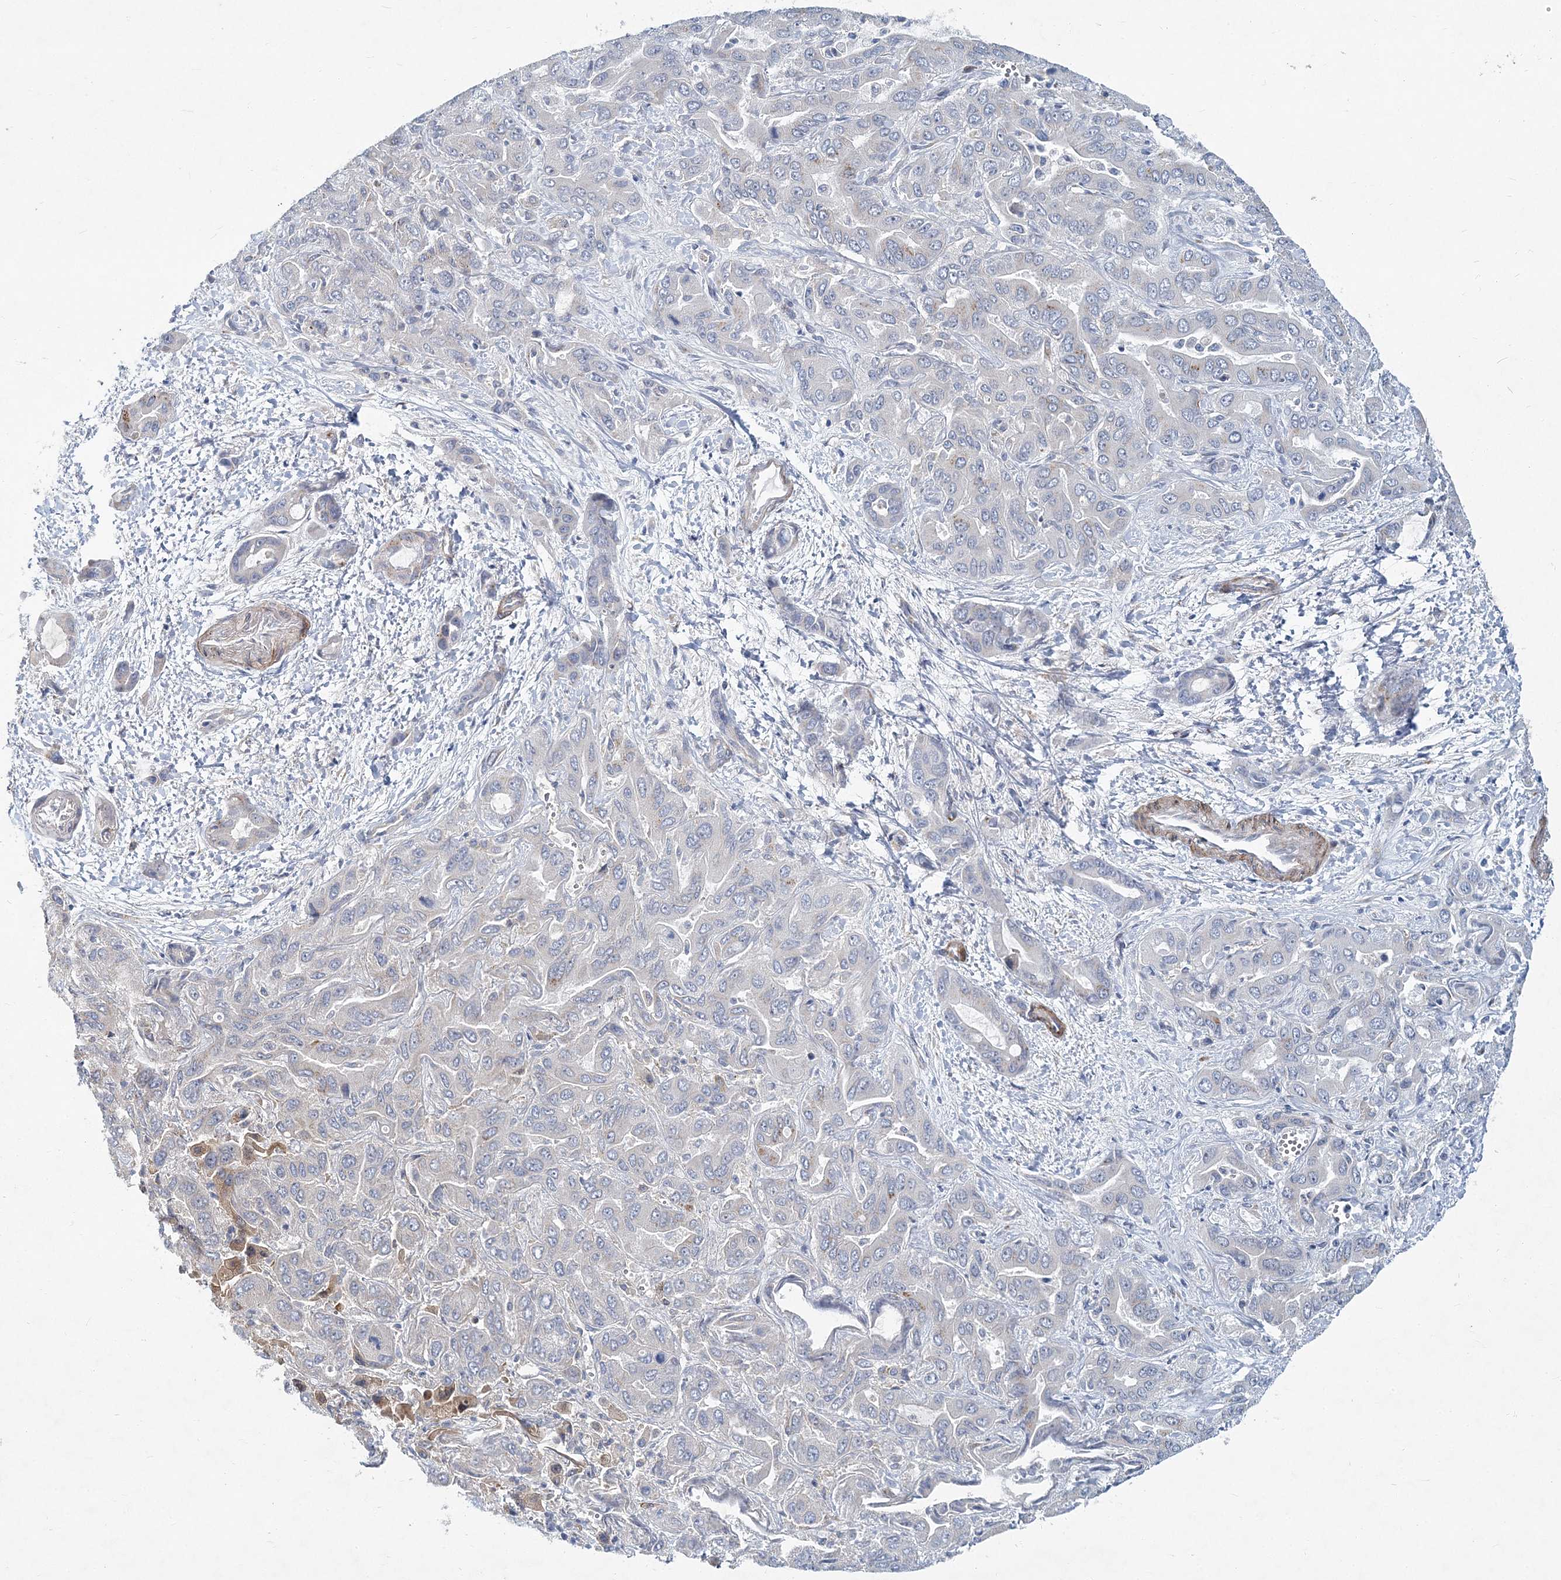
{"staining": {"intensity": "negative", "quantity": "none", "location": "none"}, "tissue": "liver cancer", "cell_type": "Tumor cells", "image_type": "cancer", "snomed": [{"axis": "morphology", "description": "Cholangiocarcinoma"}, {"axis": "topography", "description": "Liver"}], "caption": "This is an IHC image of human liver cholangiocarcinoma. There is no positivity in tumor cells.", "gene": "NBAS", "patient": {"sex": "female", "age": 52}}